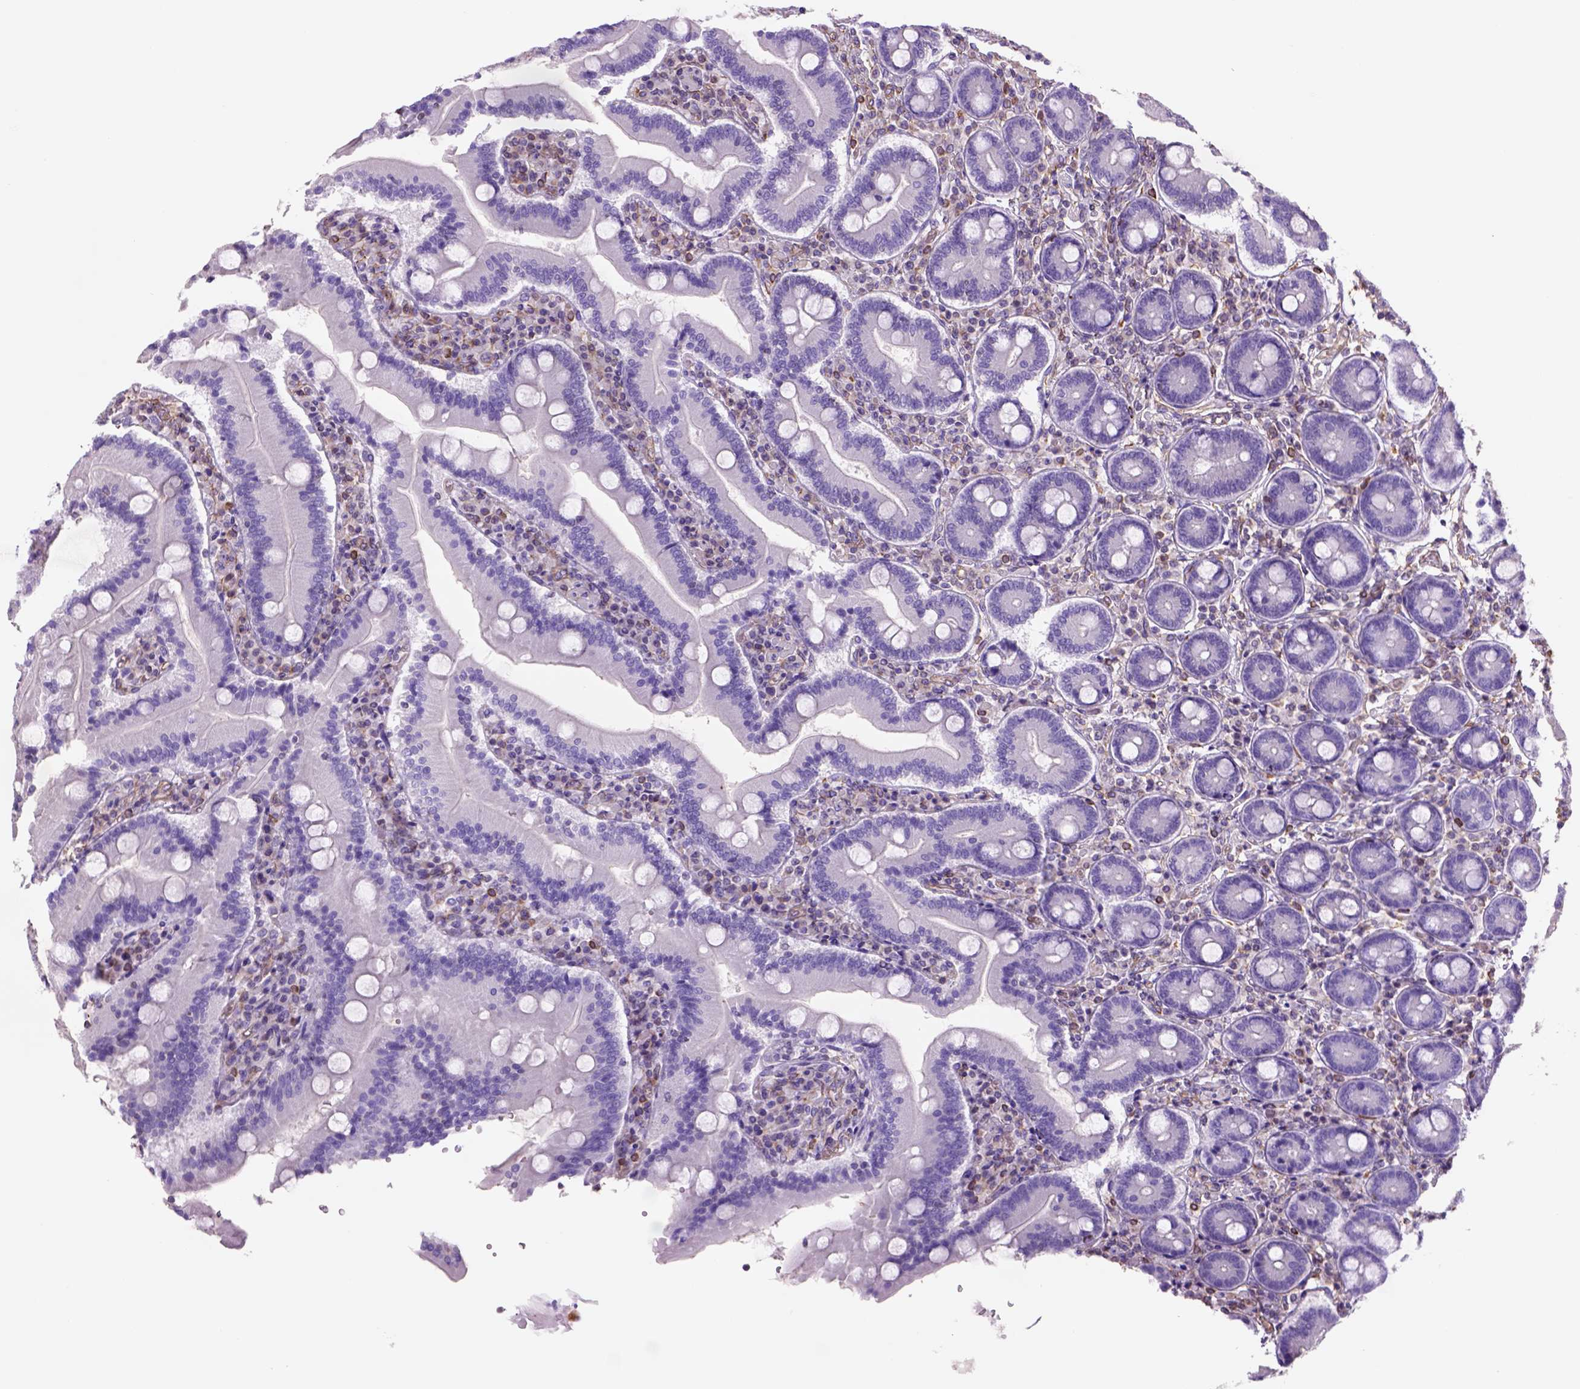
{"staining": {"intensity": "negative", "quantity": "none", "location": "none"}, "tissue": "duodenum", "cell_type": "Glandular cells", "image_type": "normal", "snomed": [{"axis": "morphology", "description": "Normal tissue, NOS"}, {"axis": "topography", "description": "Duodenum"}], "caption": "IHC image of unremarkable duodenum: human duodenum stained with DAB exhibits no significant protein staining in glandular cells.", "gene": "ZZZ3", "patient": {"sex": "female", "age": 62}}